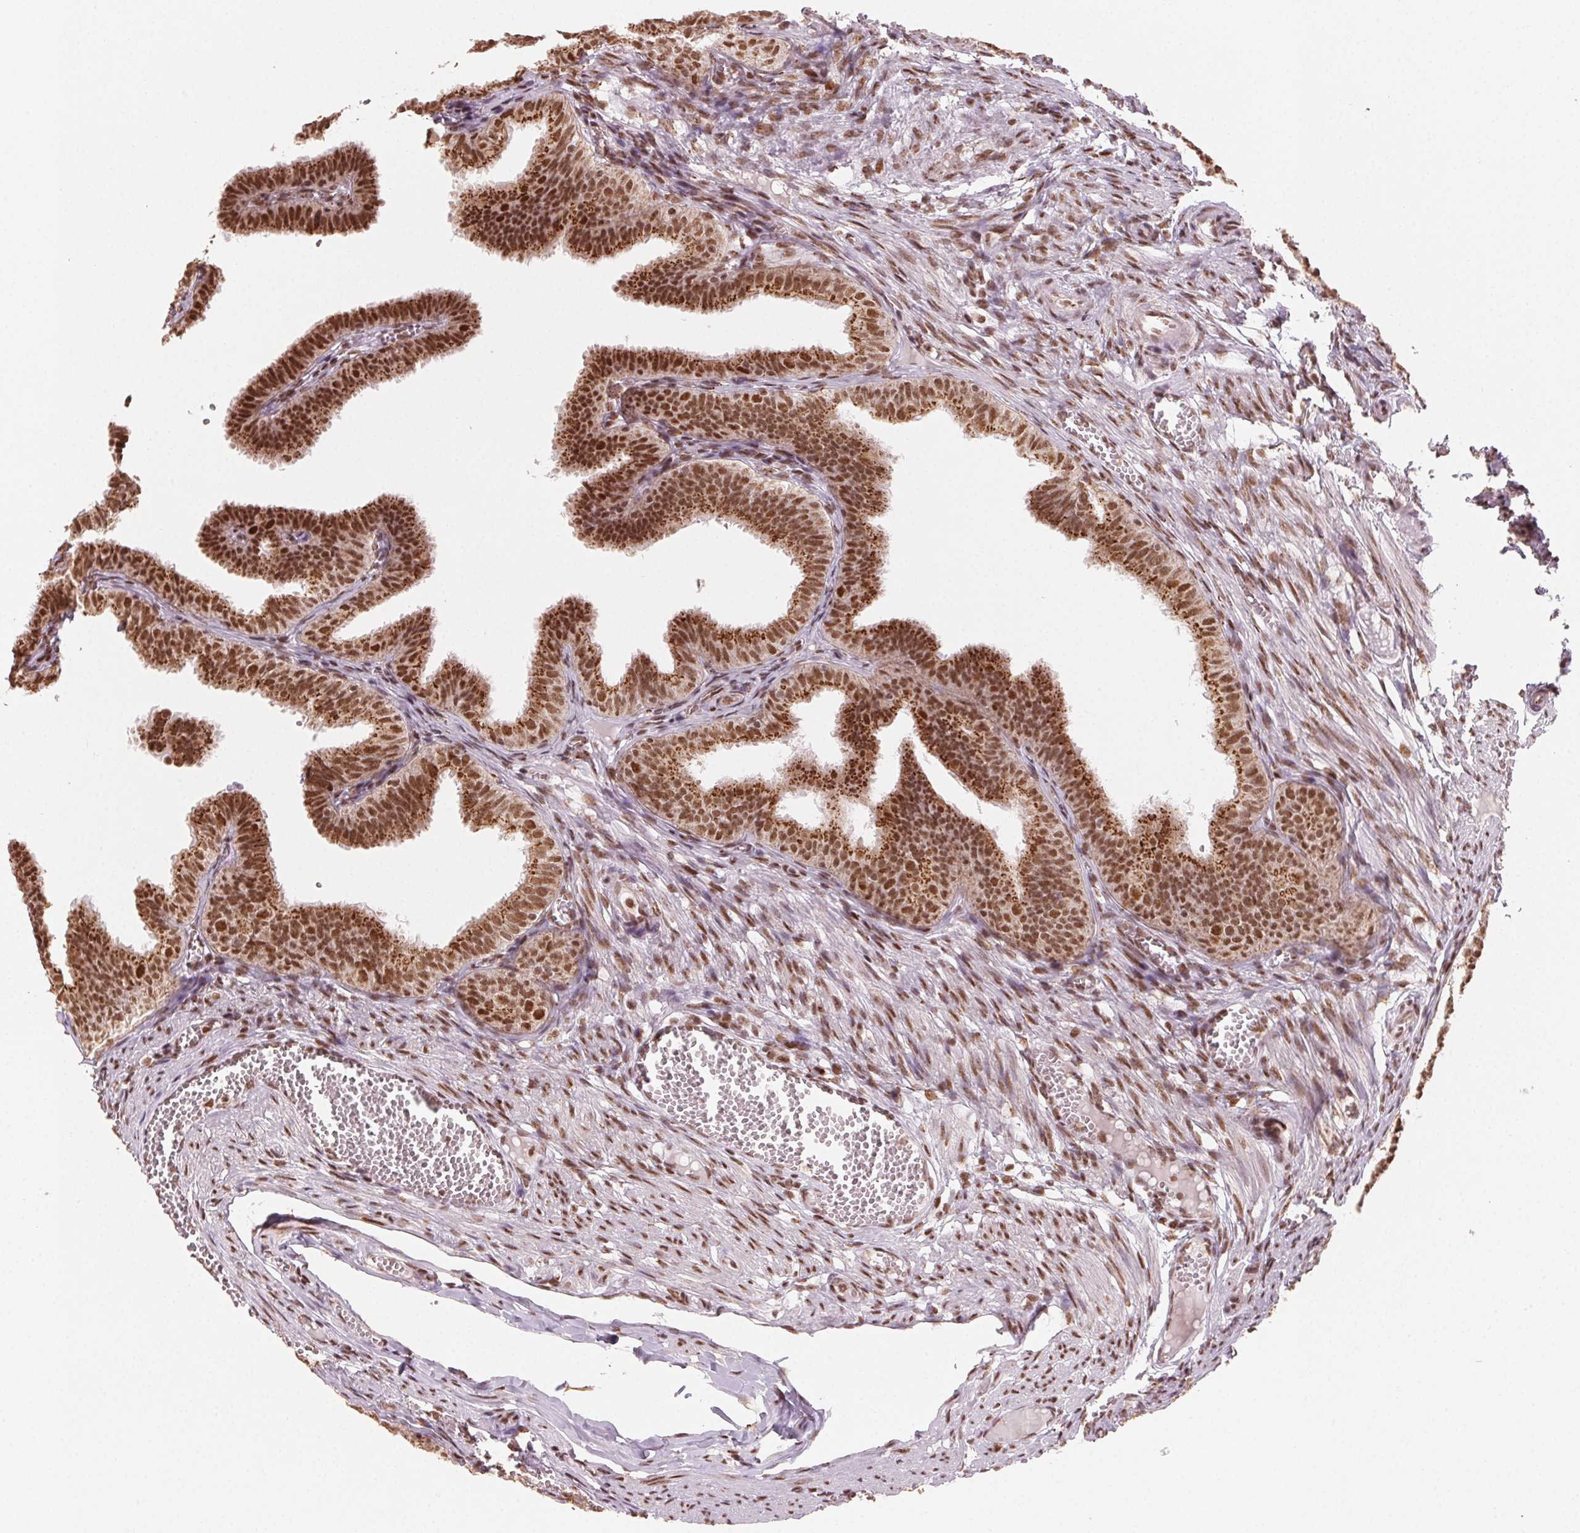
{"staining": {"intensity": "strong", "quantity": ">75%", "location": "nuclear"}, "tissue": "fallopian tube", "cell_type": "Glandular cells", "image_type": "normal", "snomed": [{"axis": "morphology", "description": "Normal tissue, NOS"}, {"axis": "topography", "description": "Fallopian tube"}], "caption": "This is a photomicrograph of immunohistochemistry (IHC) staining of benign fallopian tube, which shows strong staining in the nuclear of glandular cells.", "gene": "TOPORS", "patient": {"sex": "female", "age": 25}}